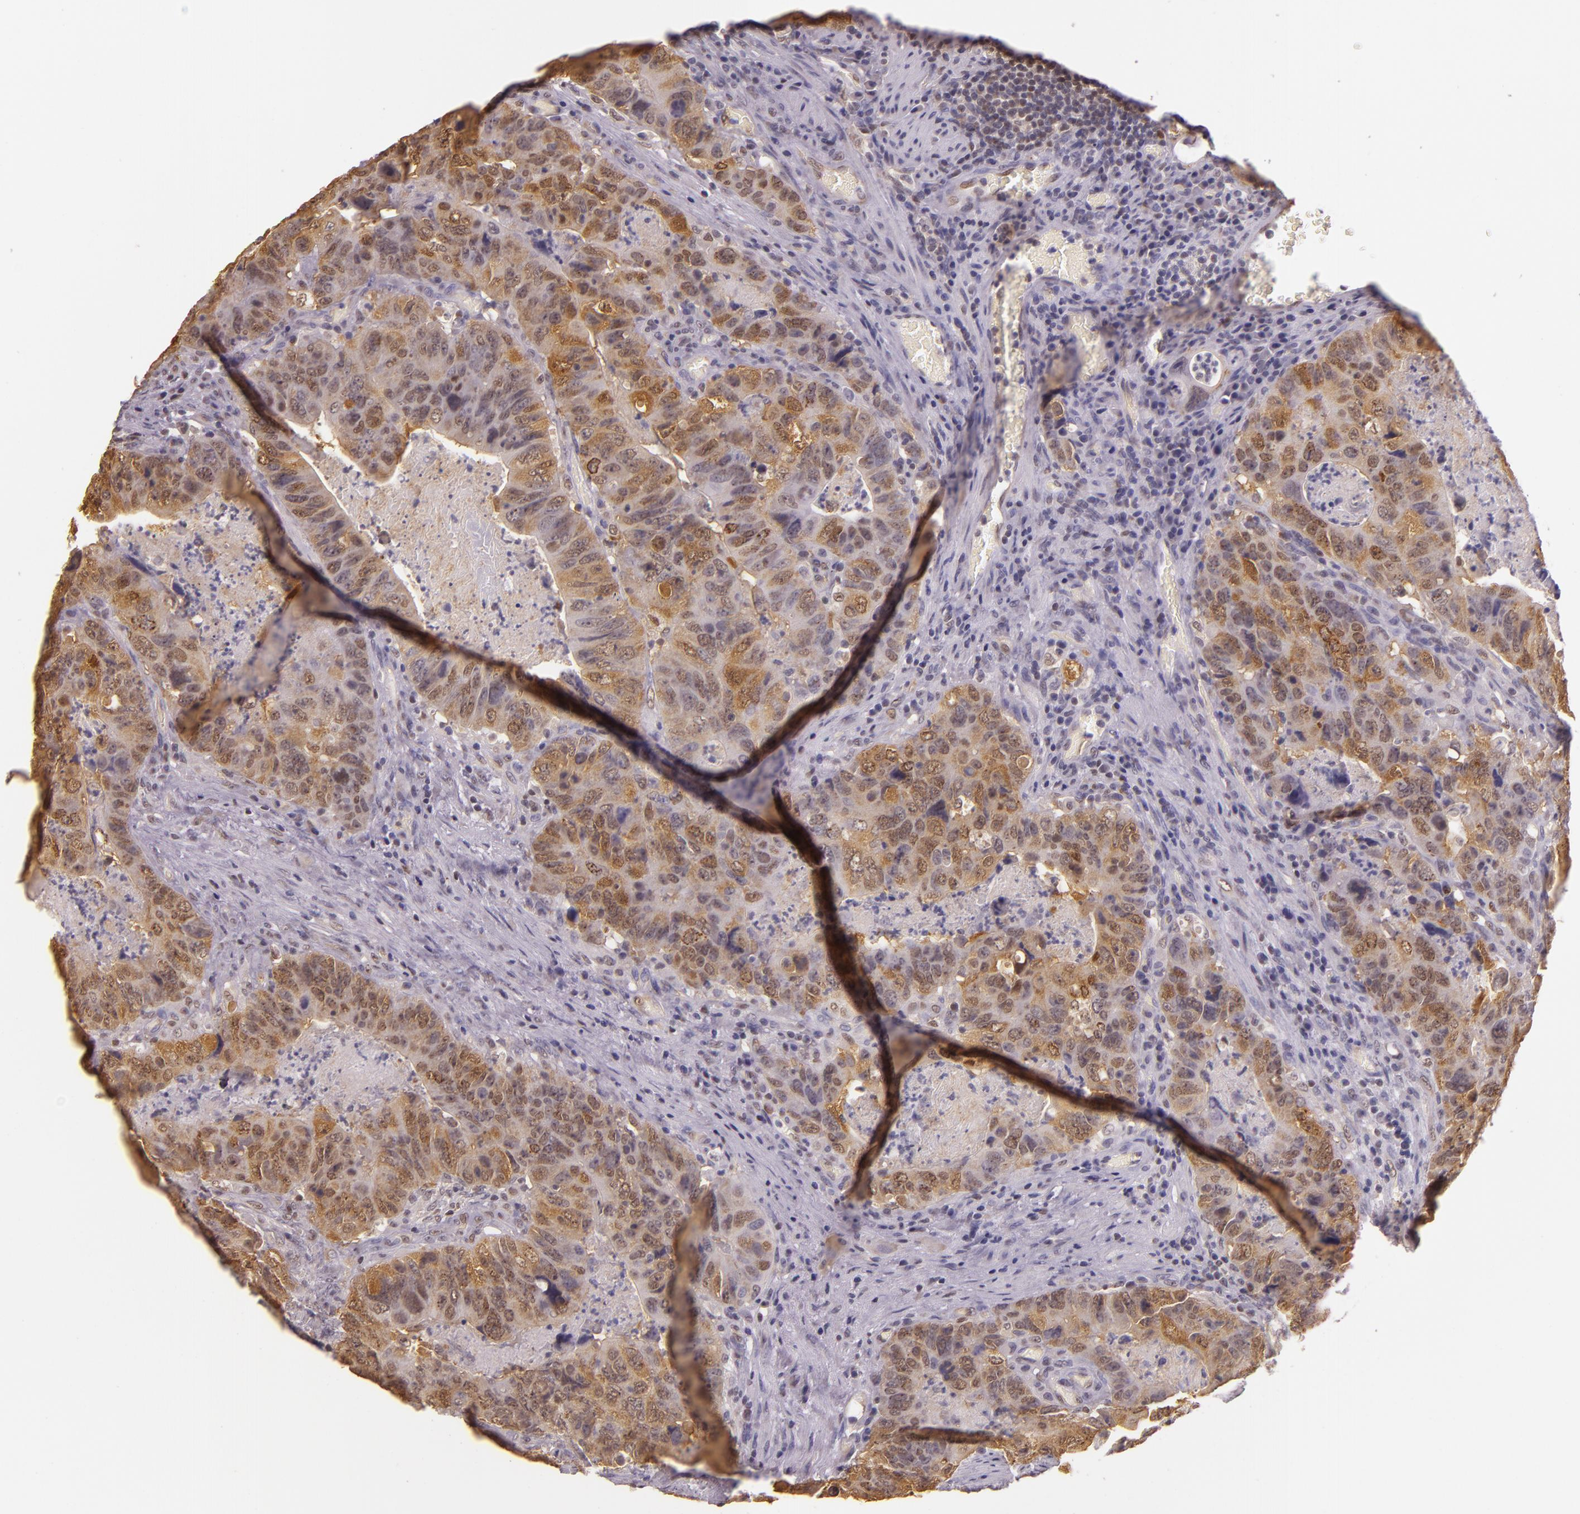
{"staining": {"intensity": "moderate", "quantity": "25%-75%", "location": "cytoplasmic/membranous,nuclear"}, "tissue": "colorectal cancer", "cell_type": "Tumor cells", "image_type": "cancer", "snomed": [{"axis": "morphology", "description": "Adenocarcinoma, NOS"}, {"axis": "topography", "description": "Rectum"}], "caption": "Human adenocarcinoma (colorectal) stained for a protein (brown) displays moderate cytoplasmic/membranous and nuclear positive expression in approximately 25%-75% of tumor cells.", "gene": "HSPA8", "patient": {"sex": "female", "age": 82}}